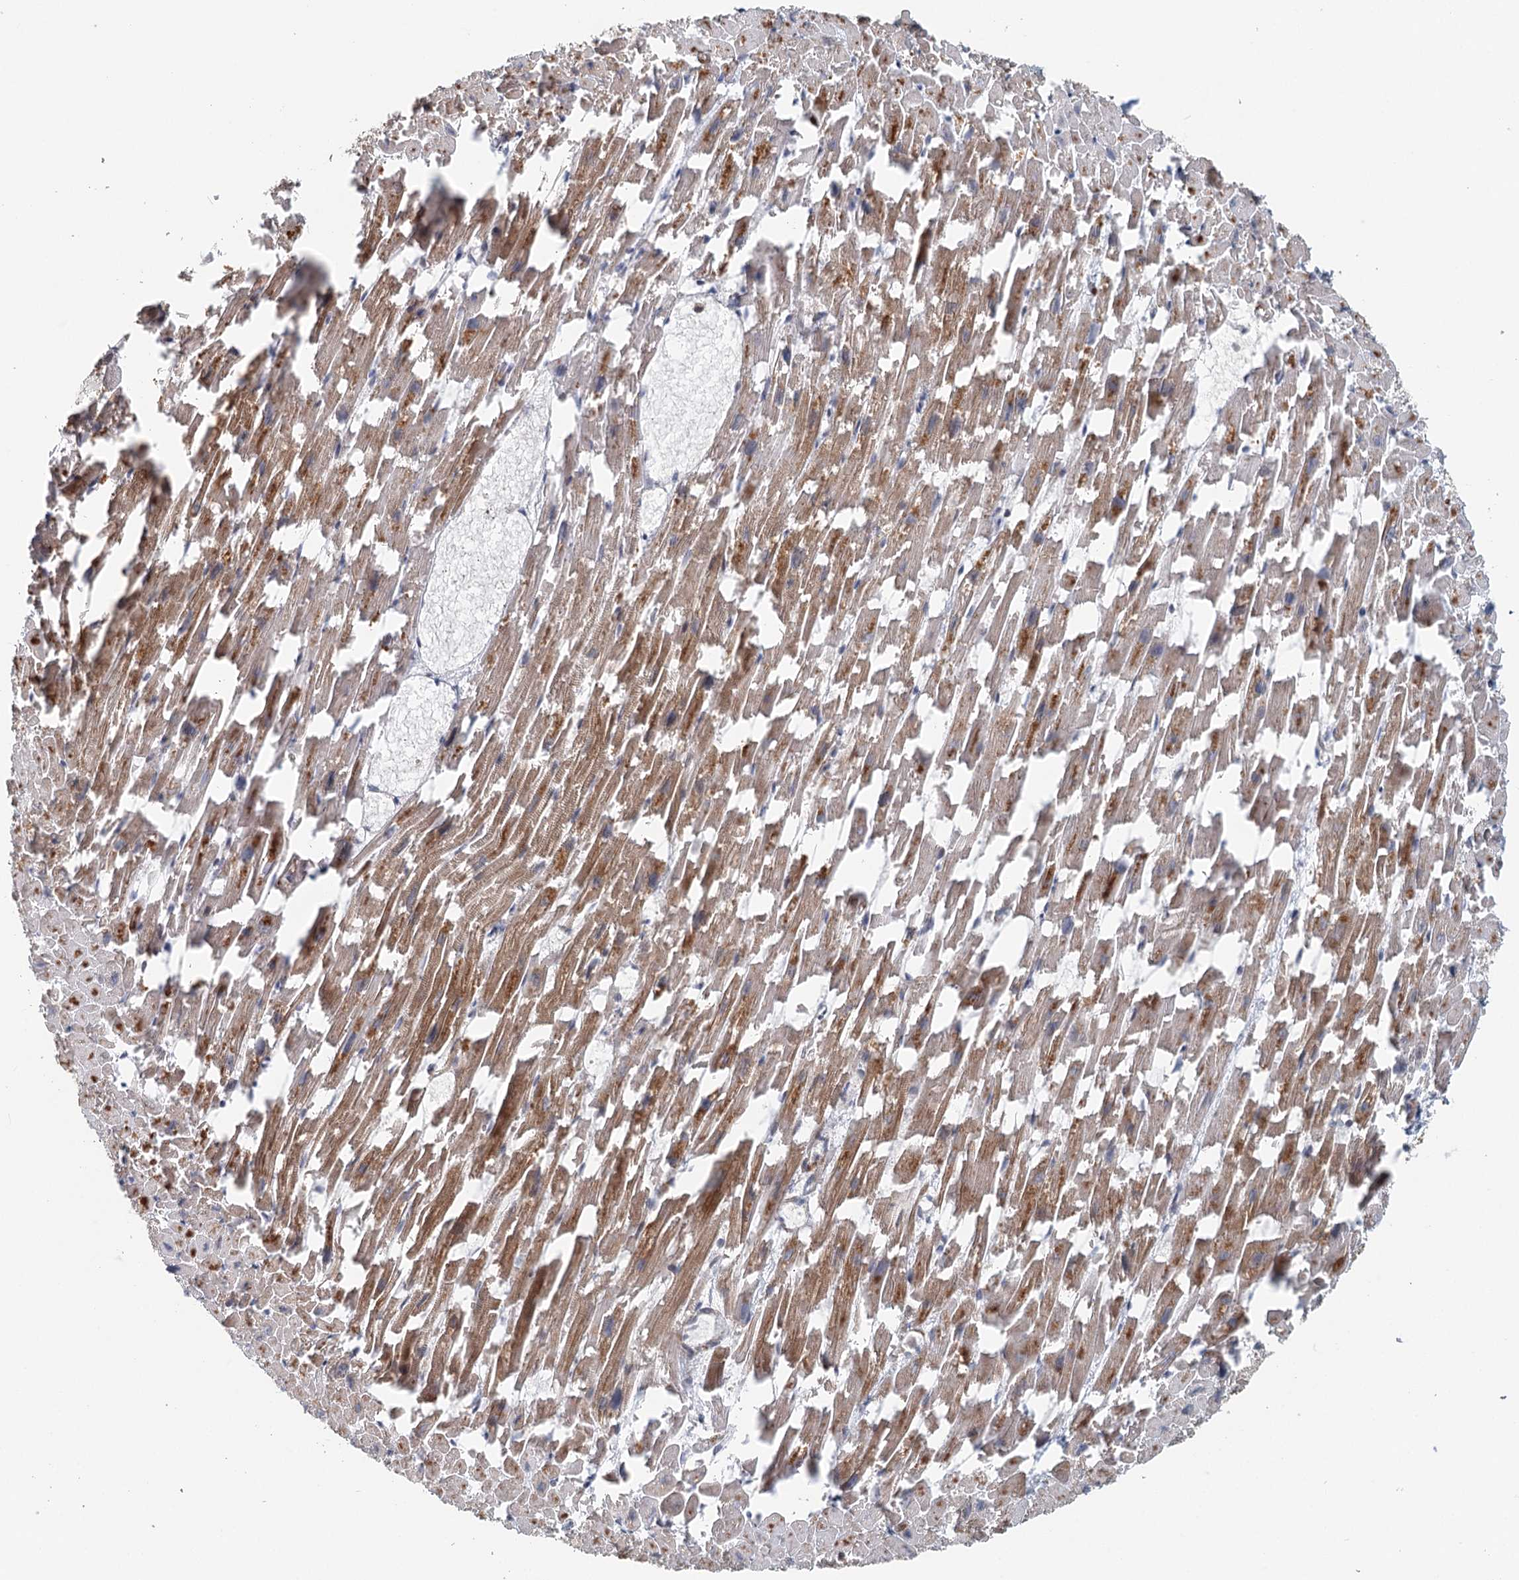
{"staining": {"intensity": "moderate", "quantity": ">75%", "location": "cytoplasmic/membranous"}, "tissue": "heart muscle", "cell_type": "Cardiomyocytes", "image_type": "normal", "snomed": [{"axis": "morphology", "description": "Normal tissue, NOS"}, {"axis": "topography", "description": "Heart"}], "caption": "A micrograph showing moderate cytoplasmic/membranous expression in about >75% of cardiomyocytes in benign heart muscle, as visualized by brown immunohistochemical staining.", "gene": "RNF111", "patient": {"sex": "female", "age": 64}}